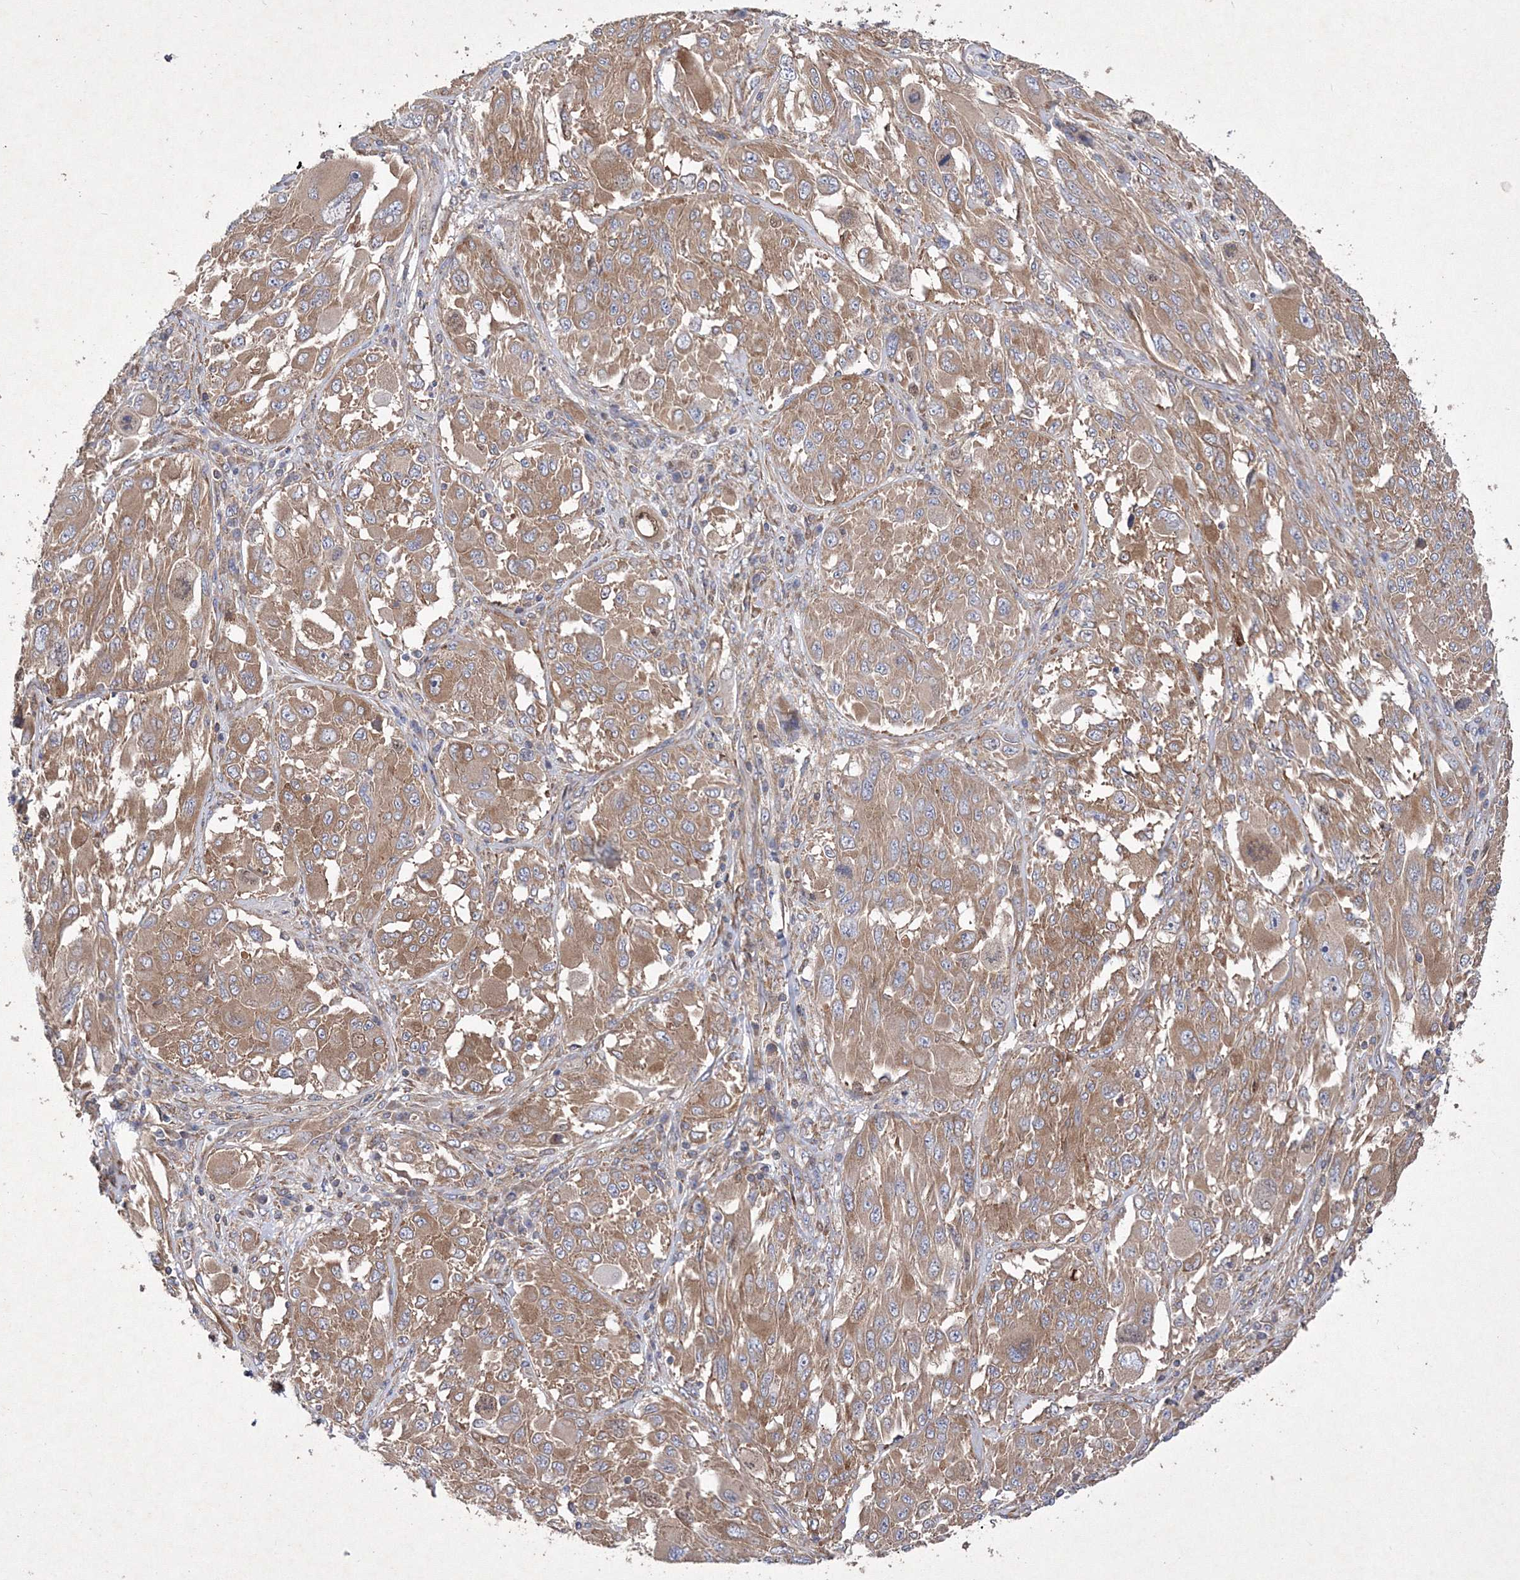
{"staining": {"intensity": "moderate", "quantity": ">75%", "location": "cytoplasmic/membranous"}, "tissue": "melanoma", "cell_type": "Tumor cells", "image_type": "cancer", "snomed": [{"axis": "morphology", "description": "Malignant melanoma, NOS"}, {"axis": "topography", "description": "Skin"}], "caption": "Immunohistochemistry (IHC) micrograph of human melanoma stained for a protein (brown), which reveals medium levels of moderate cytoplasmic/membranous staining in about >75% of tumor cells.", "gene": "SNX18", "patient": {"sex": "female", "age": 91}}